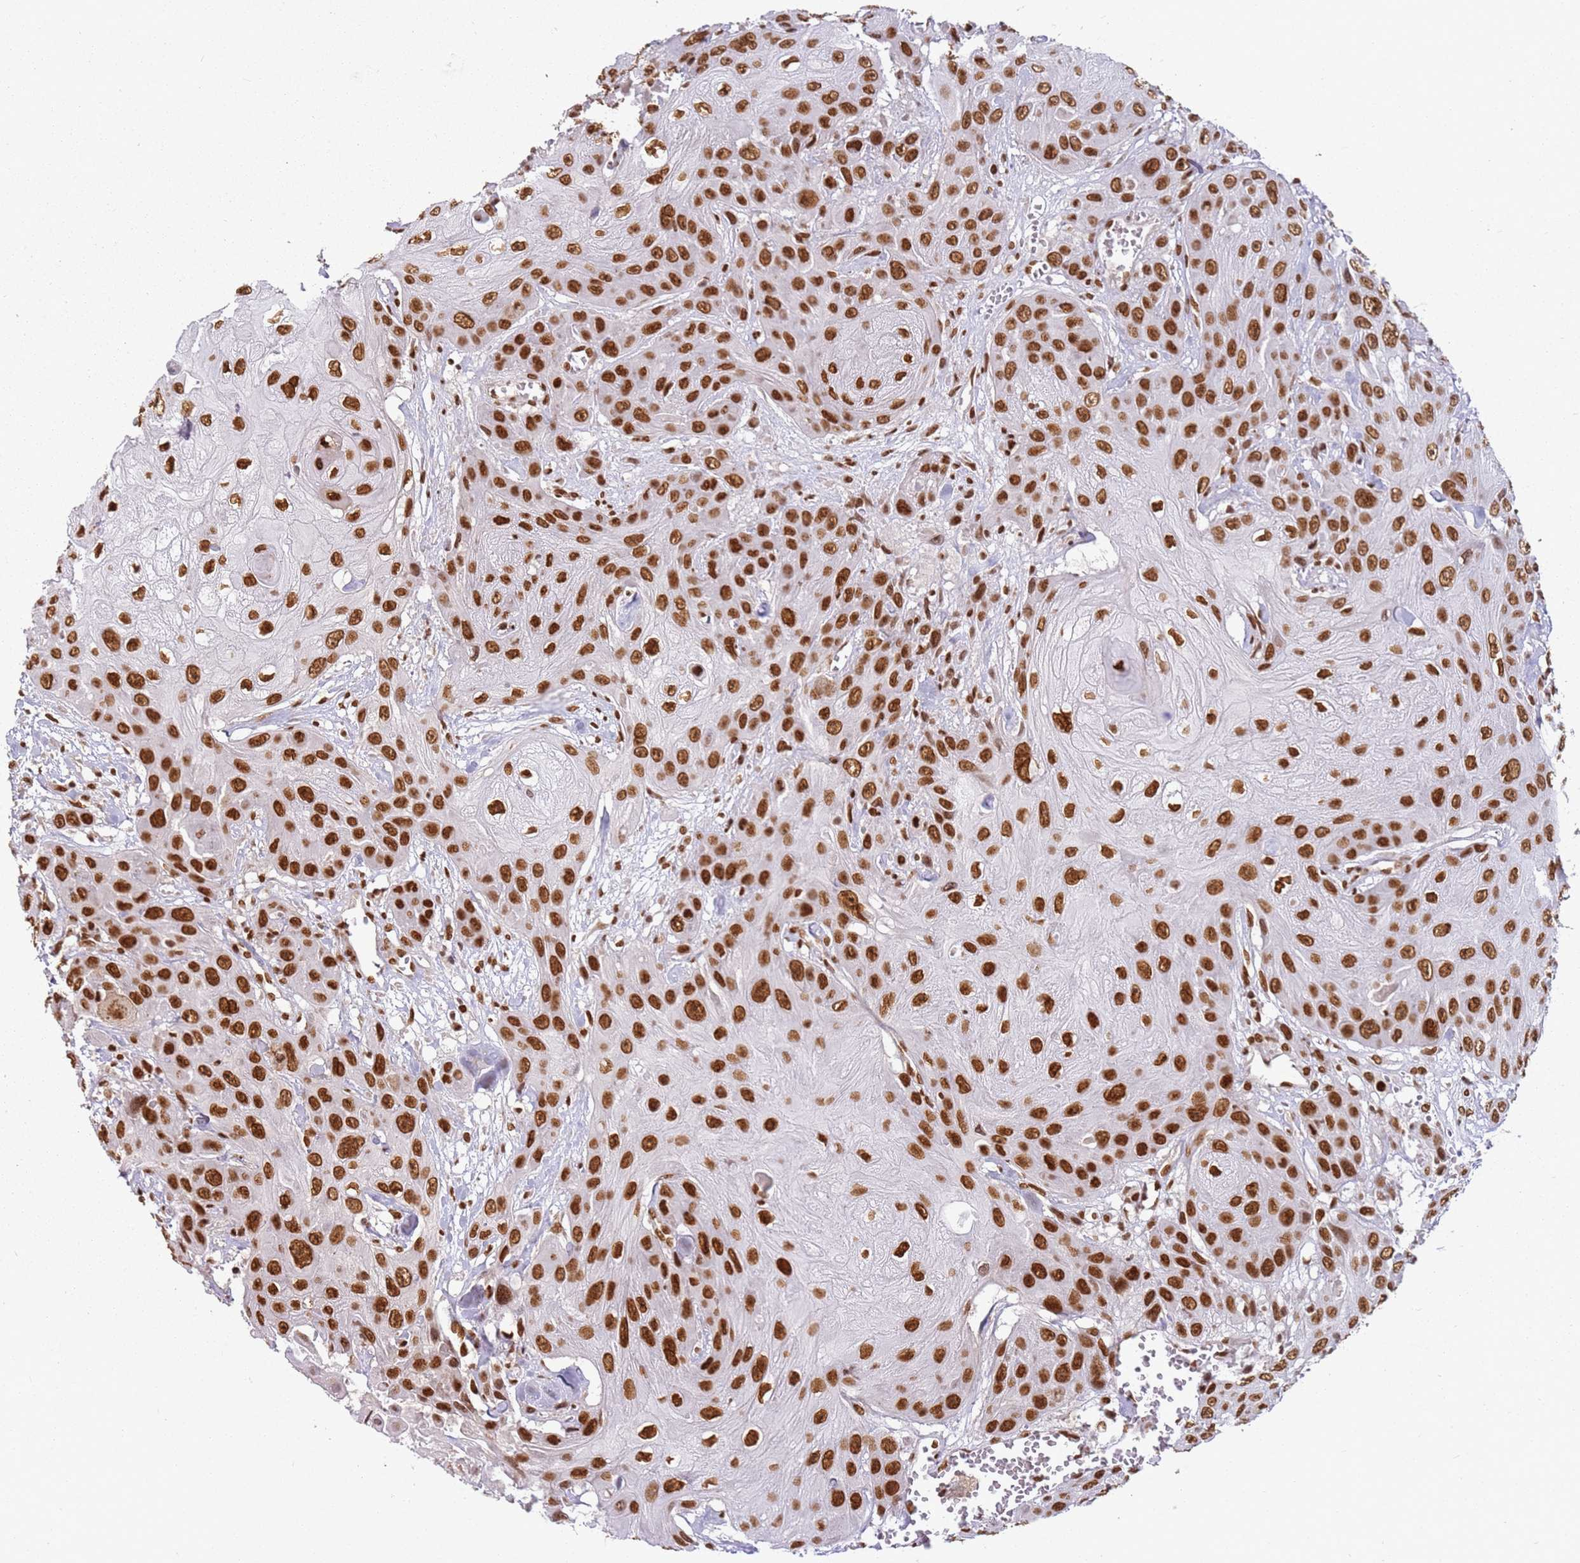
{"staining": {"intensity": "strong", "quantity": ">75%", "location": "nuclear"}, "tissue": "head and neck cancer", "cell_type": "Tumor cells", "image_type": "cancer", "snomed": [{"axis": "morphology", "description": "Squamous cell carcinoma, NOS"}, {"axis": "topography", "description": "Head-Neck"}], "caption": "An immunohistochemistry photomicrograph of tumor tissue is shown. Protein staining in brown highlights strong nuclear positivity in head and neck cancer within tumor cells.", "gene": "TENT4A", "patient": {"sex": "male", "age": 81}}